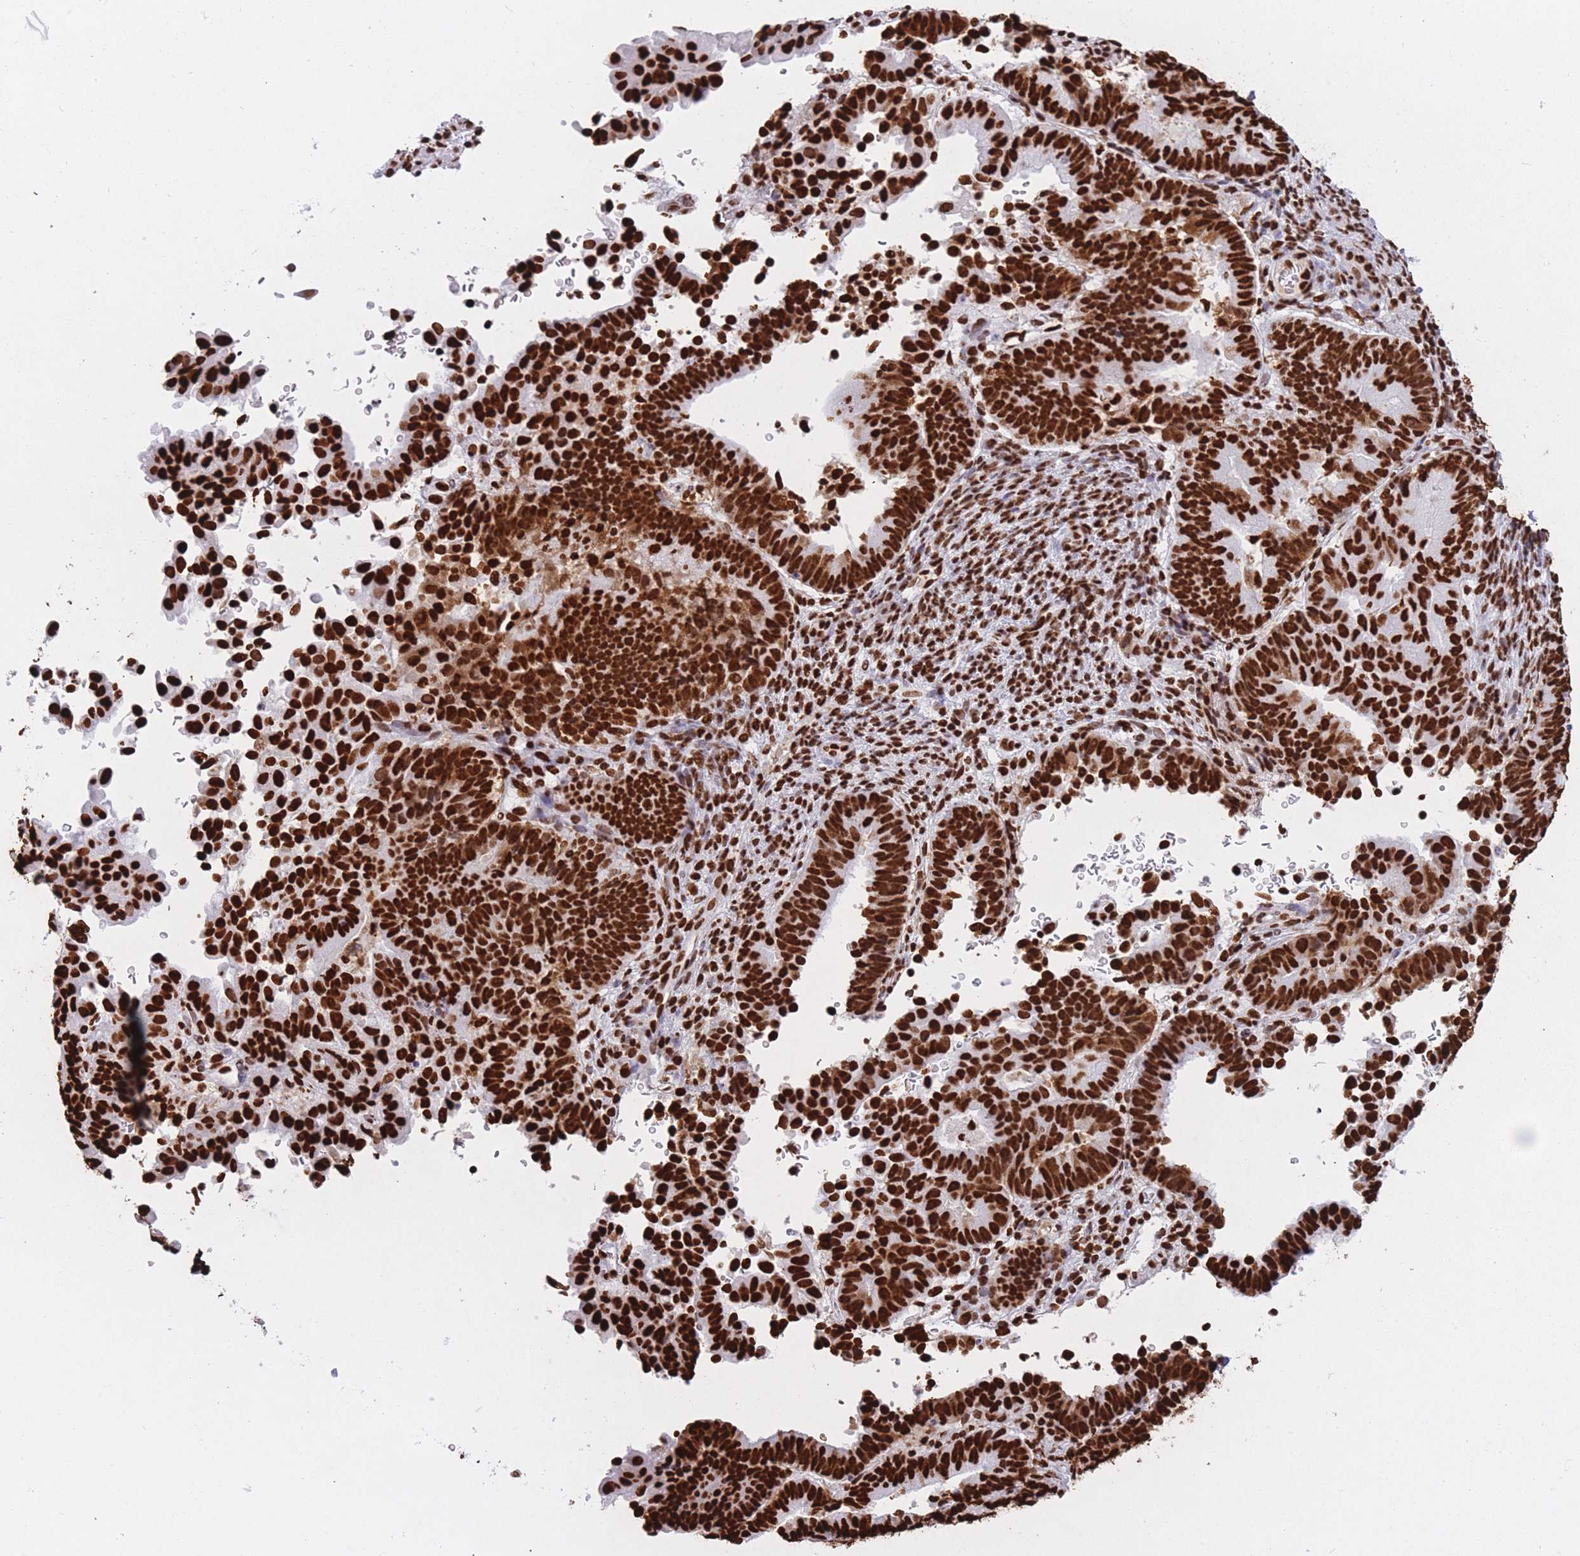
{"staining": {"intensity": "strong", "quantity": ">75%", "location": "nuclear"}, "tissue": "endometrial cancer", "cell_type": "Tumor cells", "image_type": "cancer", "snomed": [{"axis": "morphology", "description": "Adenocarcinoma, NOS"}, {"axis": "topography", "description": "Endometrium"}], "caption": "This histopathology image reveals immunohistochemistry (IHC) staining of endometrial adenocarcinoma, with high strong nuclear staining in about >75% of tumor cells.", "gene": "HNRNPUL1", "patient": {"sex": "female", "age": 70}}